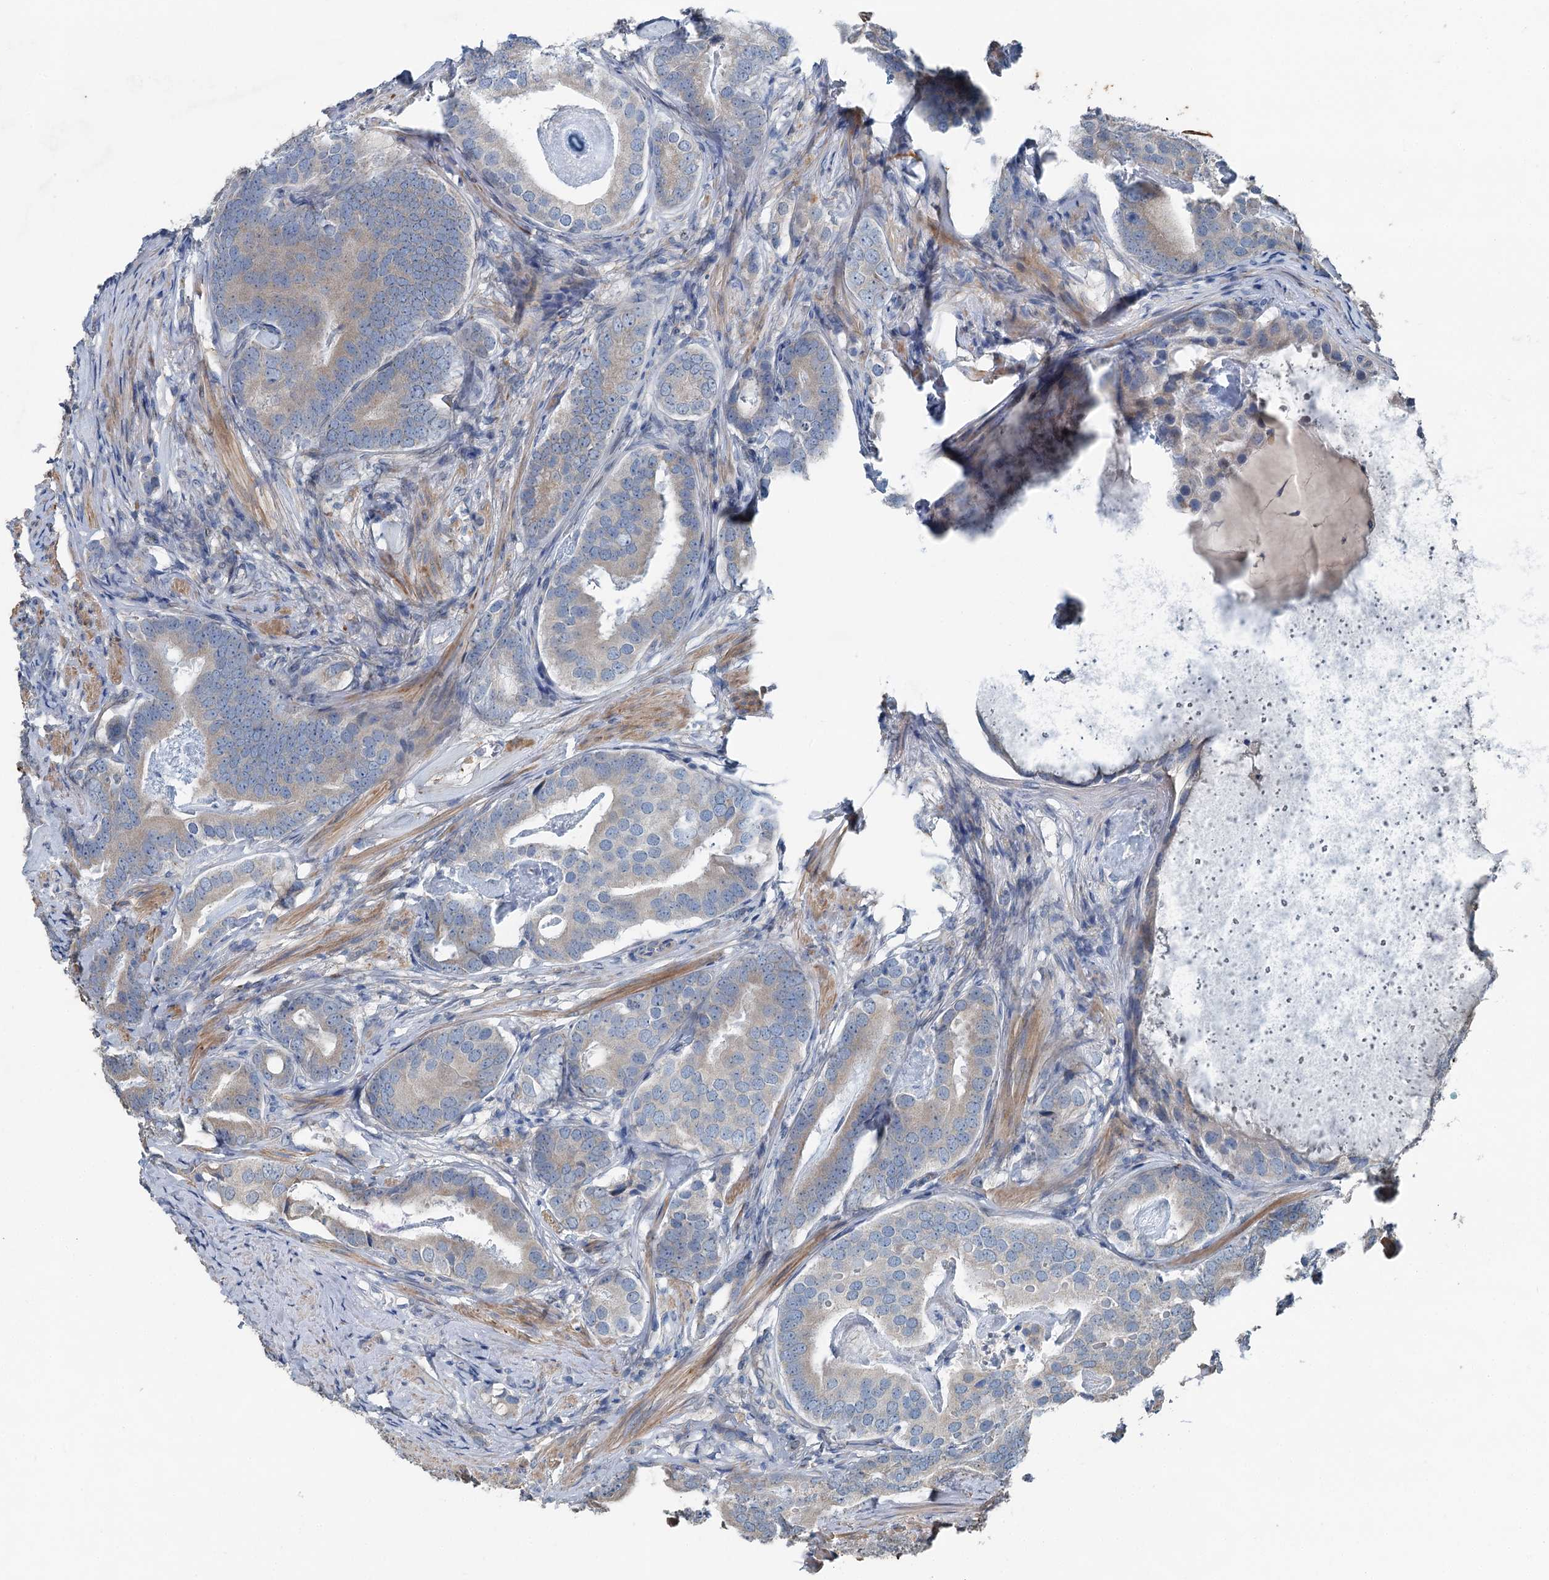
{"staining": {"intensity": "weak", "quantity": "<25%", "location": "cytoplasmic/membranous"}, "tissue": "prostate cancer", "cell_type": "Tumor cells", "image_type": "cancer", "snomed": [{"axis": "morphology", "description": "Adenocarcinoma, Low grade"}, {"axis": "topography", "description": "Prostate"}], "caption": "Tumor cells show no significant expression in prostate adenocarcinoma (low-grade).", "gene": "C6orf120", "patient": {"sex": "male", "age": 71}}